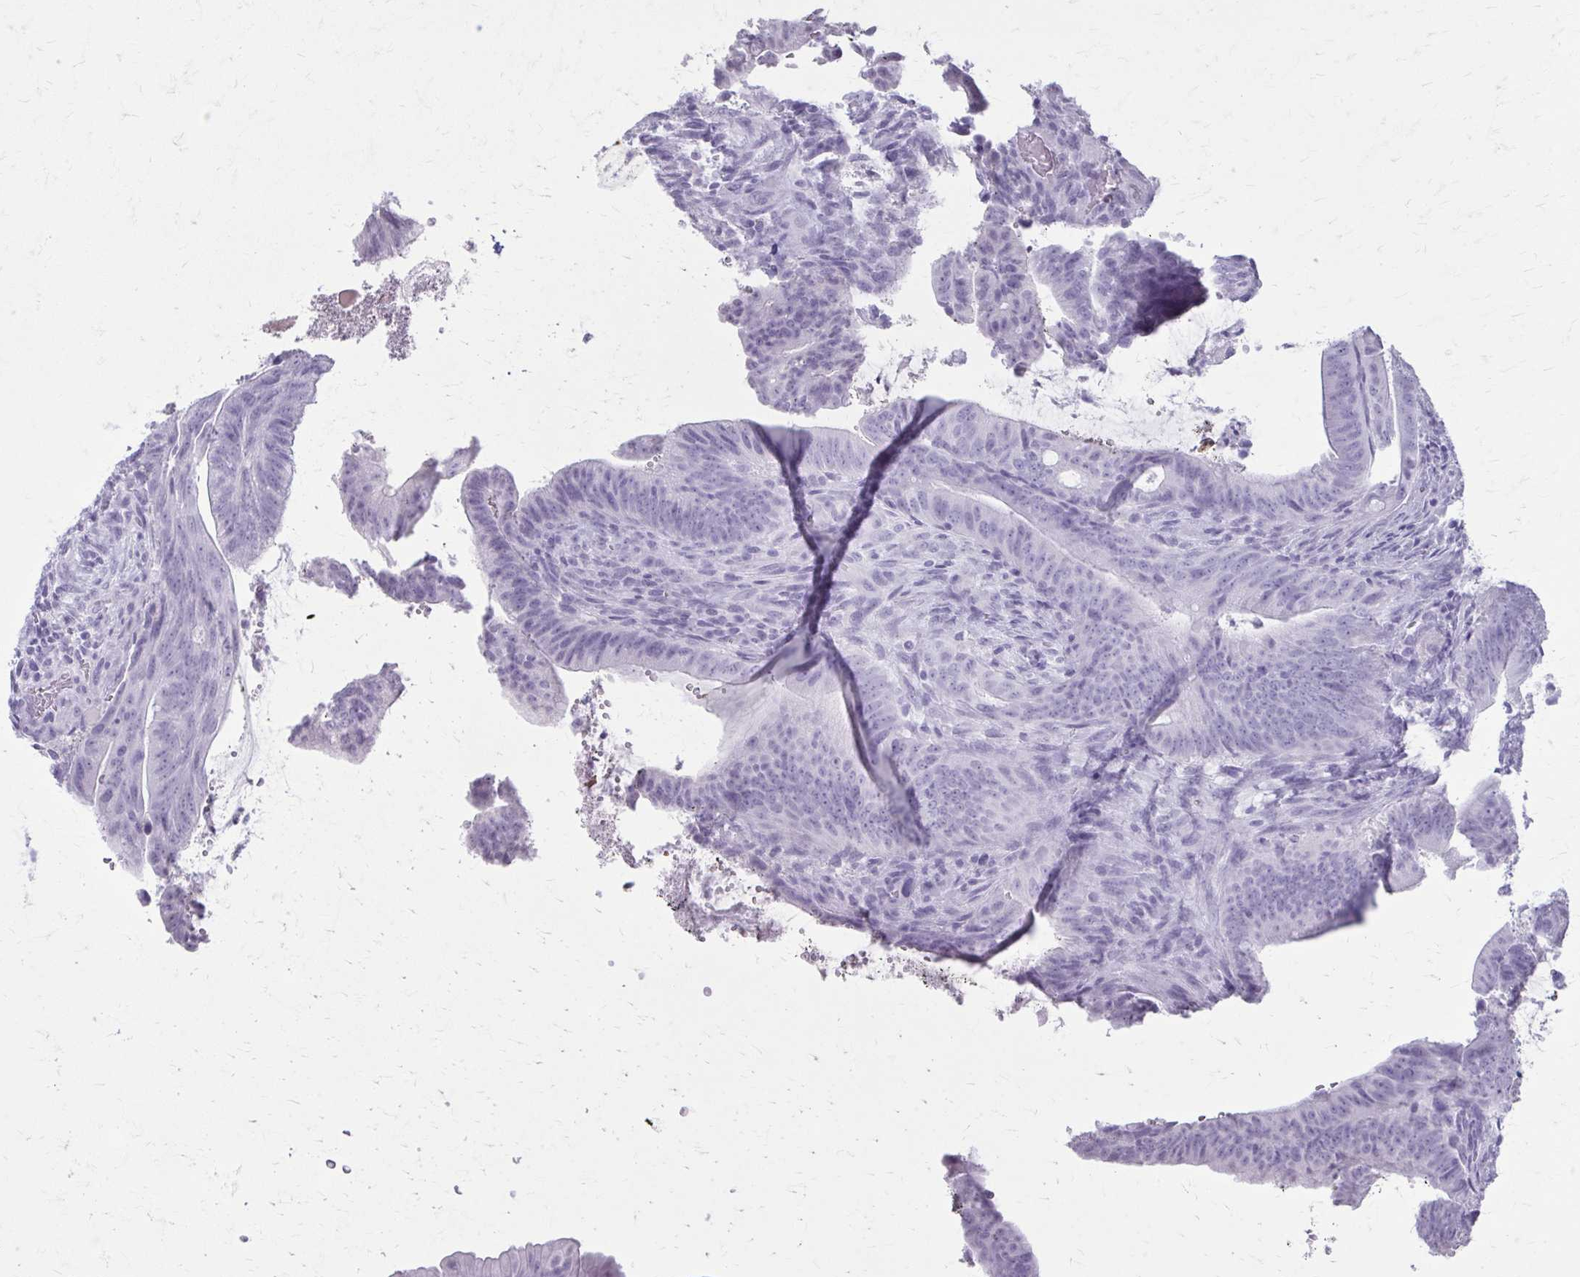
{"staining": {"intensity": "negative", "quantity": "none", "location": "none"}, "tissue": "colorectal cancer", "cell_type": "Tumor cells", "image_type": "cancer", "snomed": [{"axis": "morphology", "description": "Adenocarcinoma, NOS"}, {"axis": "topography", "description": "Colon"}], "caption": "Photomicrograph shows no protein expression in tumor cells of adenocarcinoma (colorectal) tissue.", "gene": "KRT5", "patient": {"sex": "female", "age": 43}}